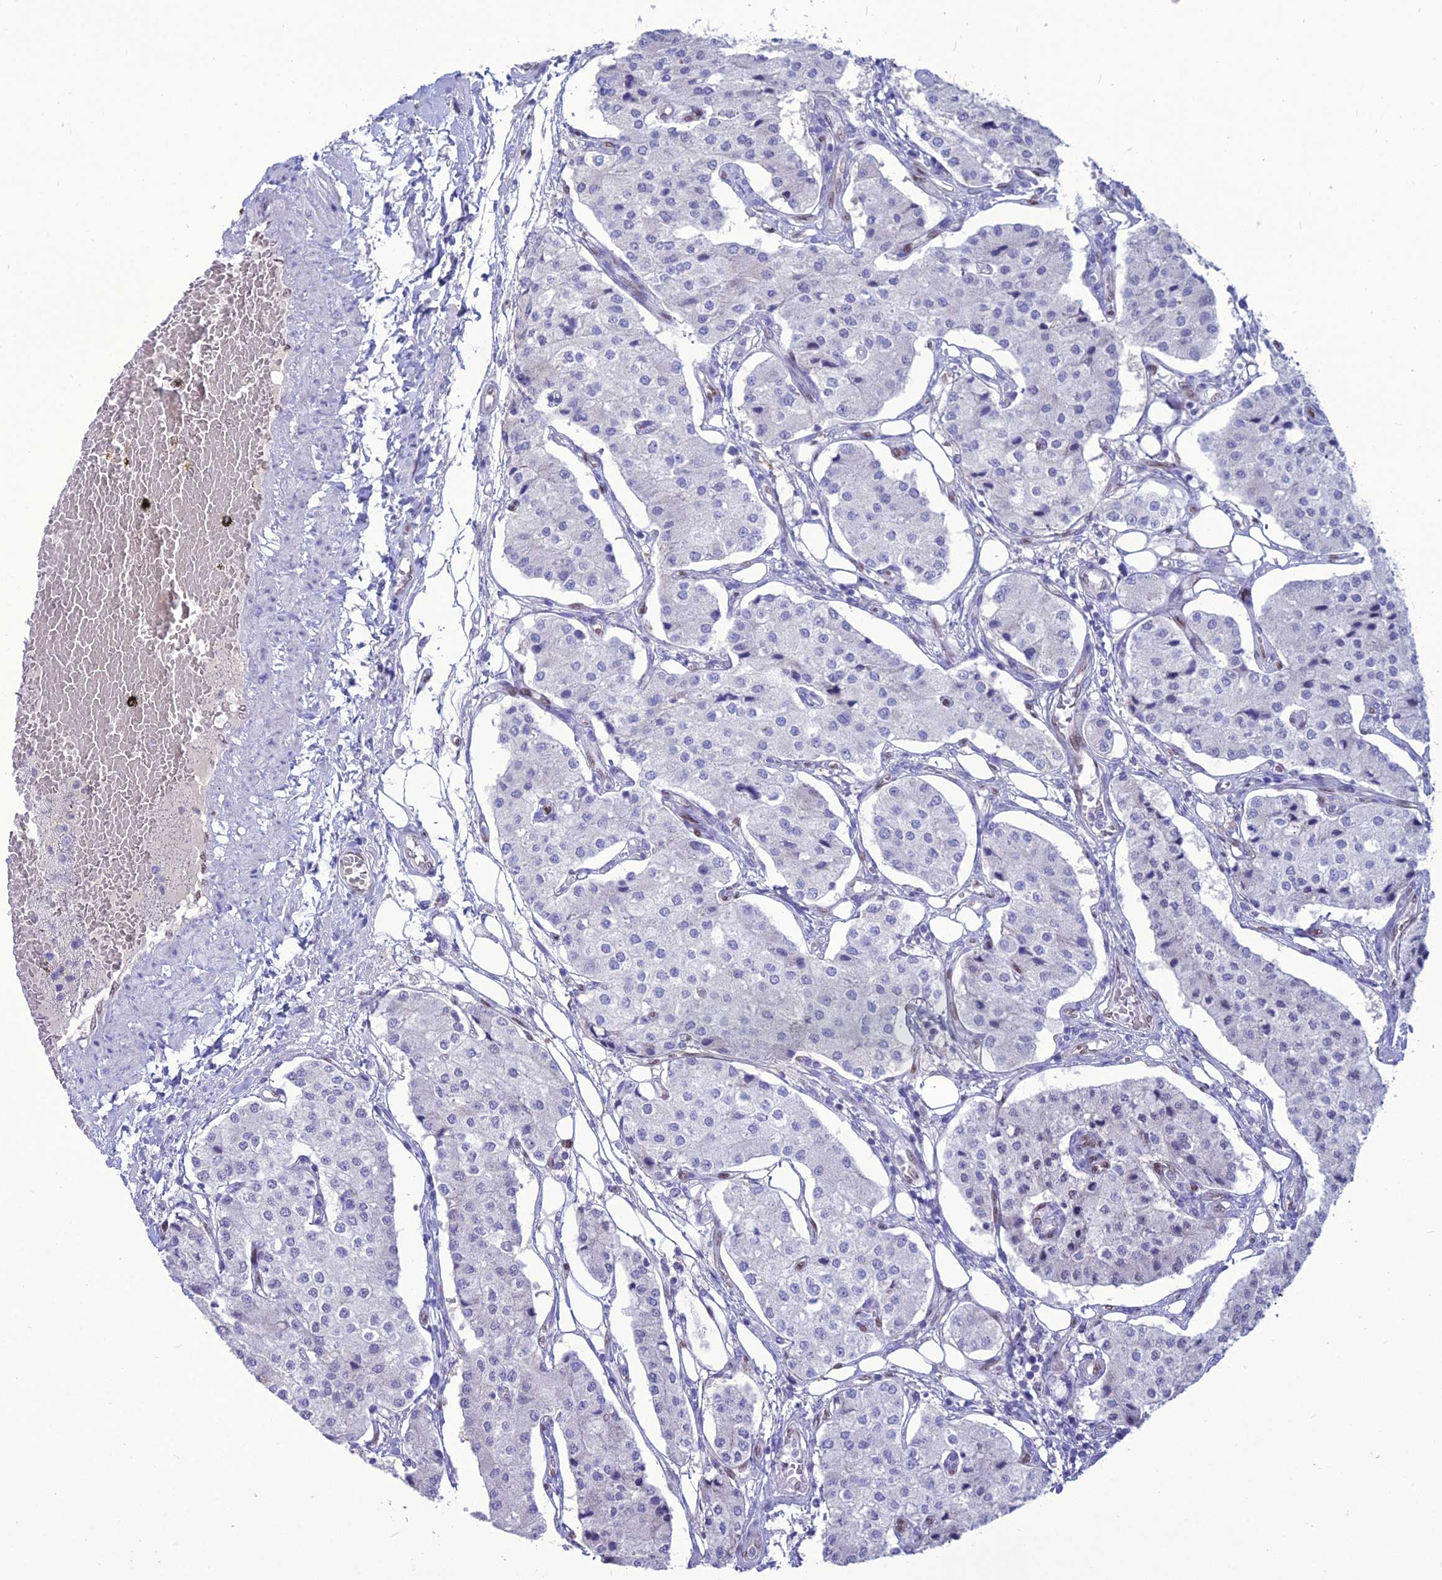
{"staining": {"intensity": "negative", "quantity": "none", "location": "none"}, "tissue": "carcinoid", "cell_type": "Tumor cells", "image_type": "cancer", "snomed": [{"axis": "morphology", "description": "Carcinoid, malignant, NOS"}, {"axis": "topography", "description": "Colon"}], "caption": "A photomicrograph of human carcinoid is negative for staining in tumor cells. The staining is performed using DAB brown chromogen with nuclei counter-stained in using hematoxylin.", "gene": "NOVA2", "patient": {"sex": "female", "age": 52}}